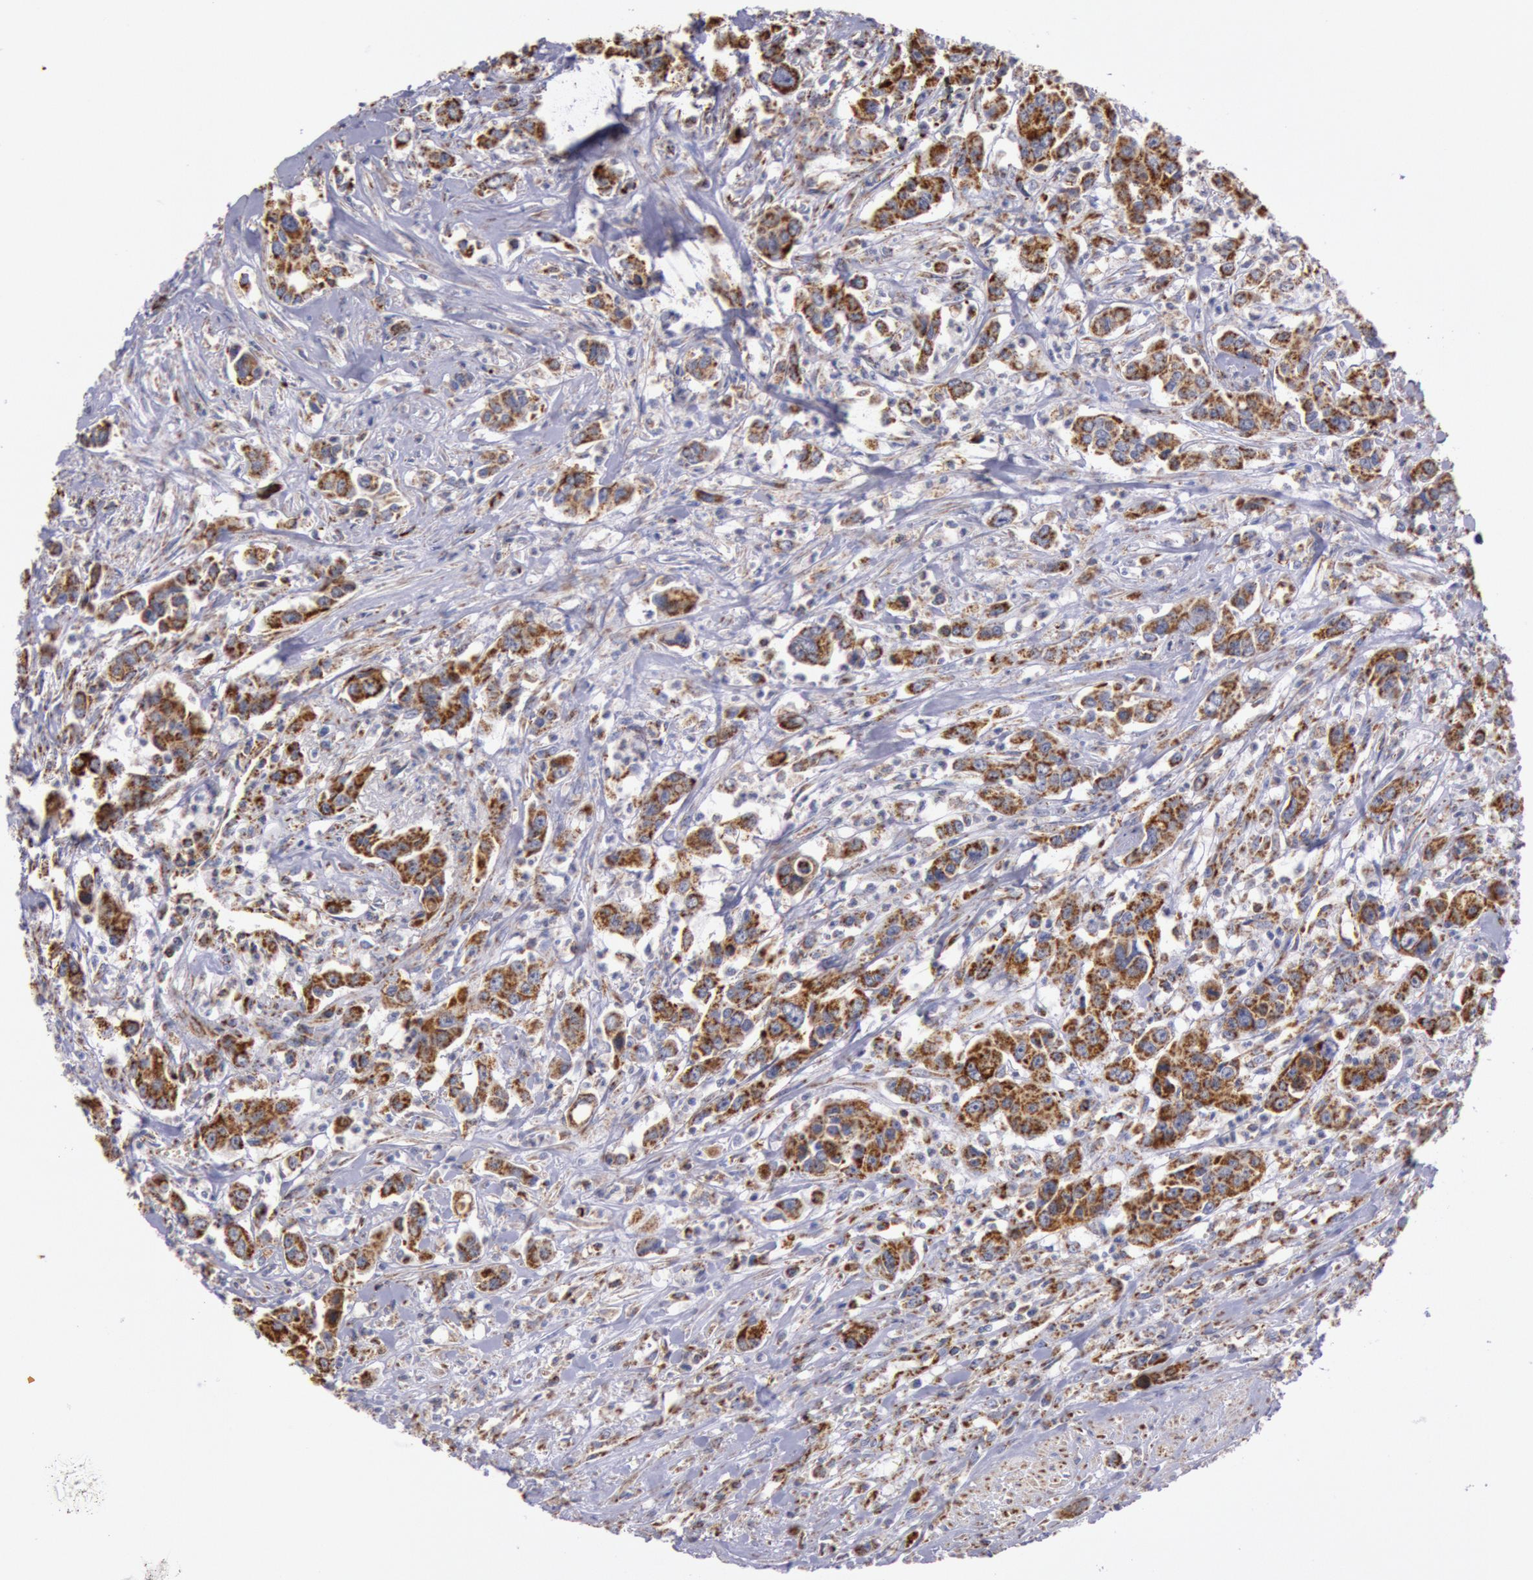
{"staining": {"intensity": "strong", "quantity": ">75%", "location": "cytoplasmic/membranous"}, "tissue": "urothelial cancer", "cell_type": "Tumor cells", "image_type": "cancer", "snomed": [{"axis": "morphology", "description": "Urothelial carcinoma, High grade"}, {"axis": "topography", "description": "Urinary bladder"}], "caption": "A high amount of strong cytoplasmic/membranous positivity is identified in about >75% of tumor cells in urothelial carcinoma (high-grade) tissue.", "gene": "CYC1", "patient": {"sex": "male", "age": 86}}